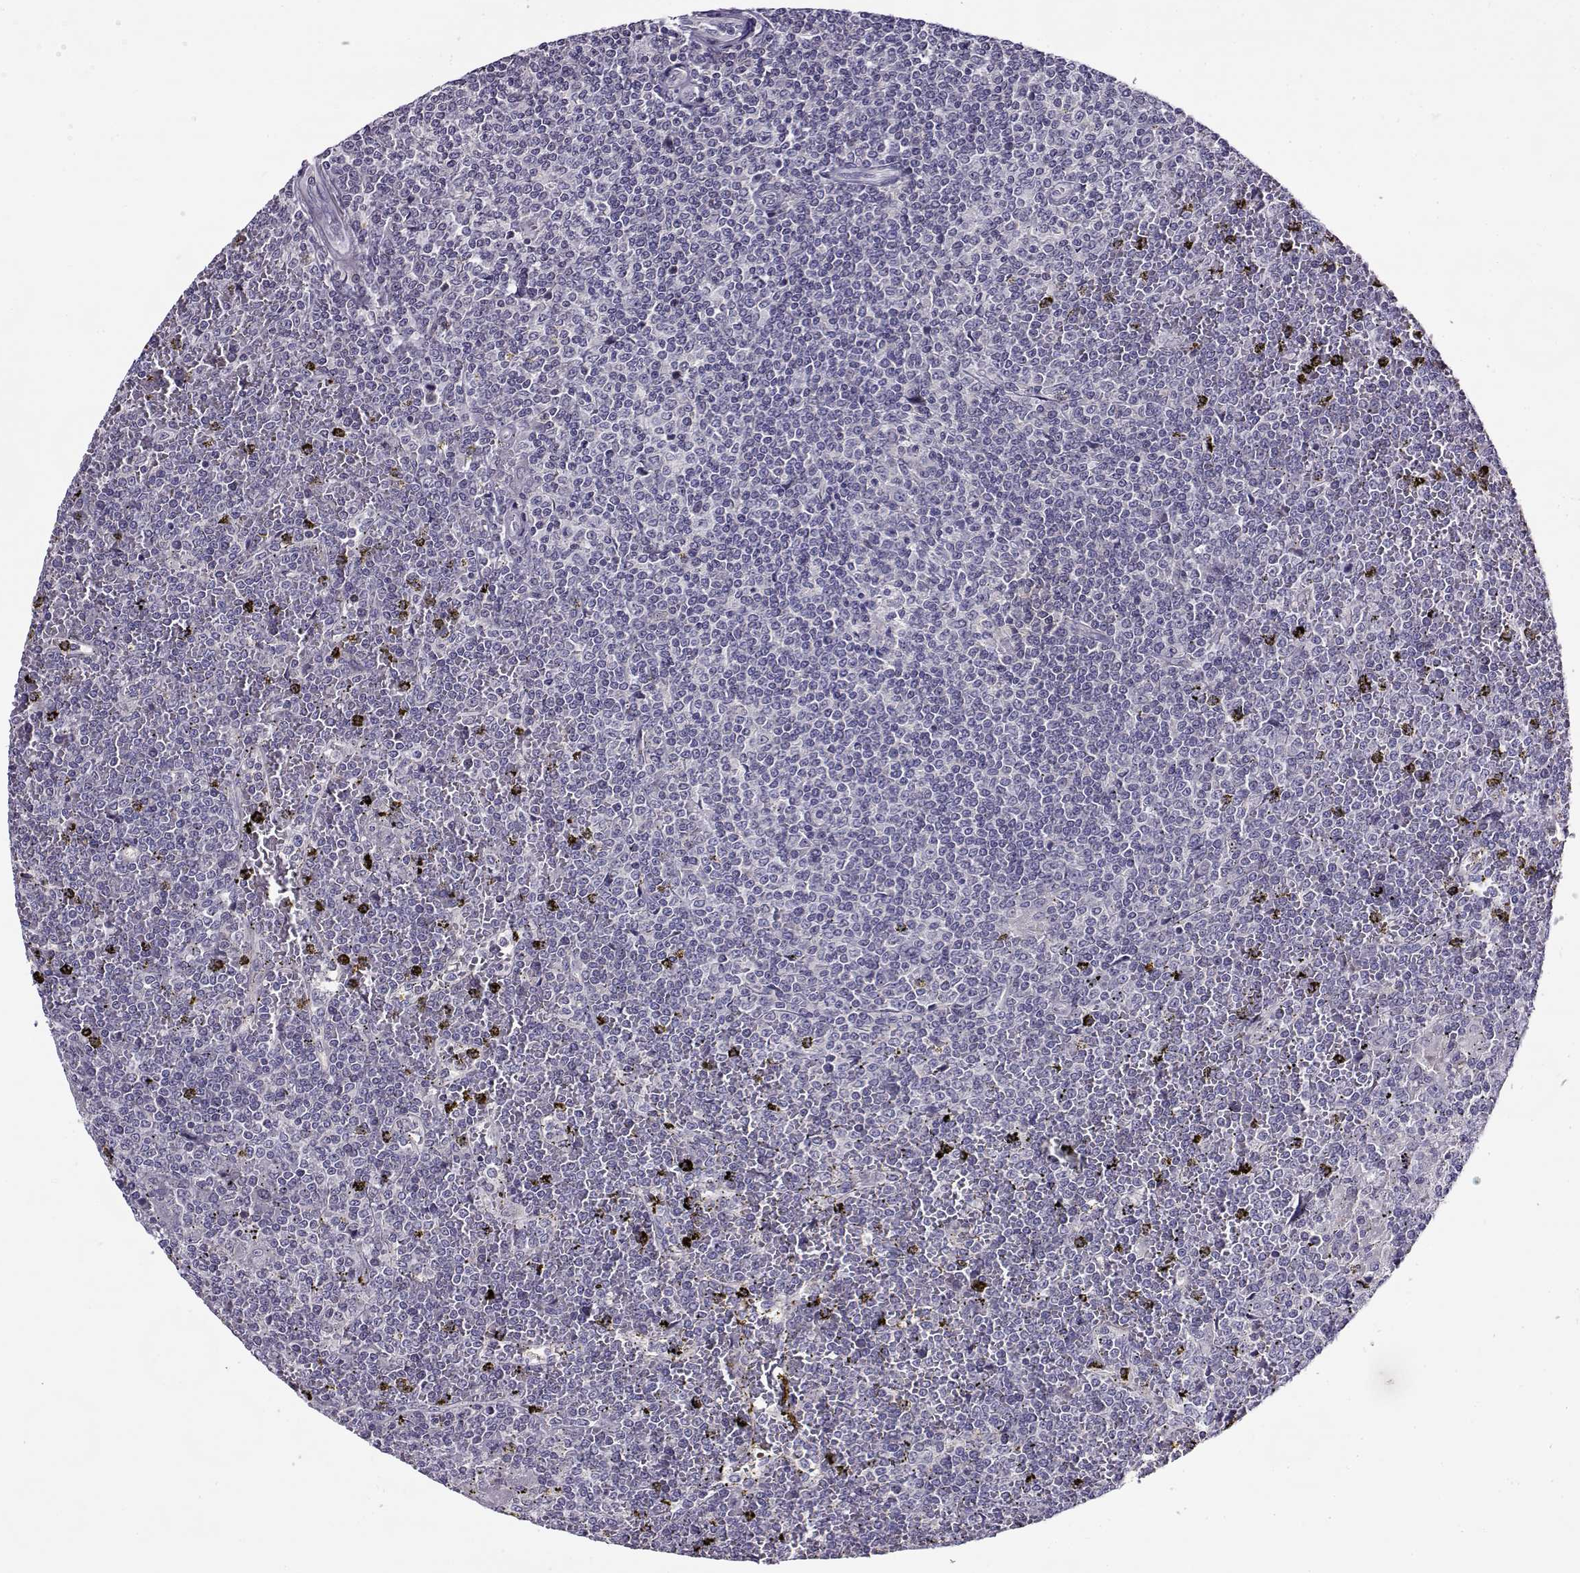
{"staining": {"intensity": "negative", "quantity": "none", "location": "none"}, "tissue": "lymphoma", "cell_type": "Tumor cells", "image_type": "cancer", "snomed": [{"axis": "morphology", "description": "Malignant lymphoma, non-Hodgkin's type, Low grade"}, {"axis": "topography", "description": "Spleen"}], "caption": "DAB immunohistochemical staining of human lymphoma shows no significant staining in tumor cells.", "gene": "FEZF1", "patient": {"sex": "female", "age": 19}}